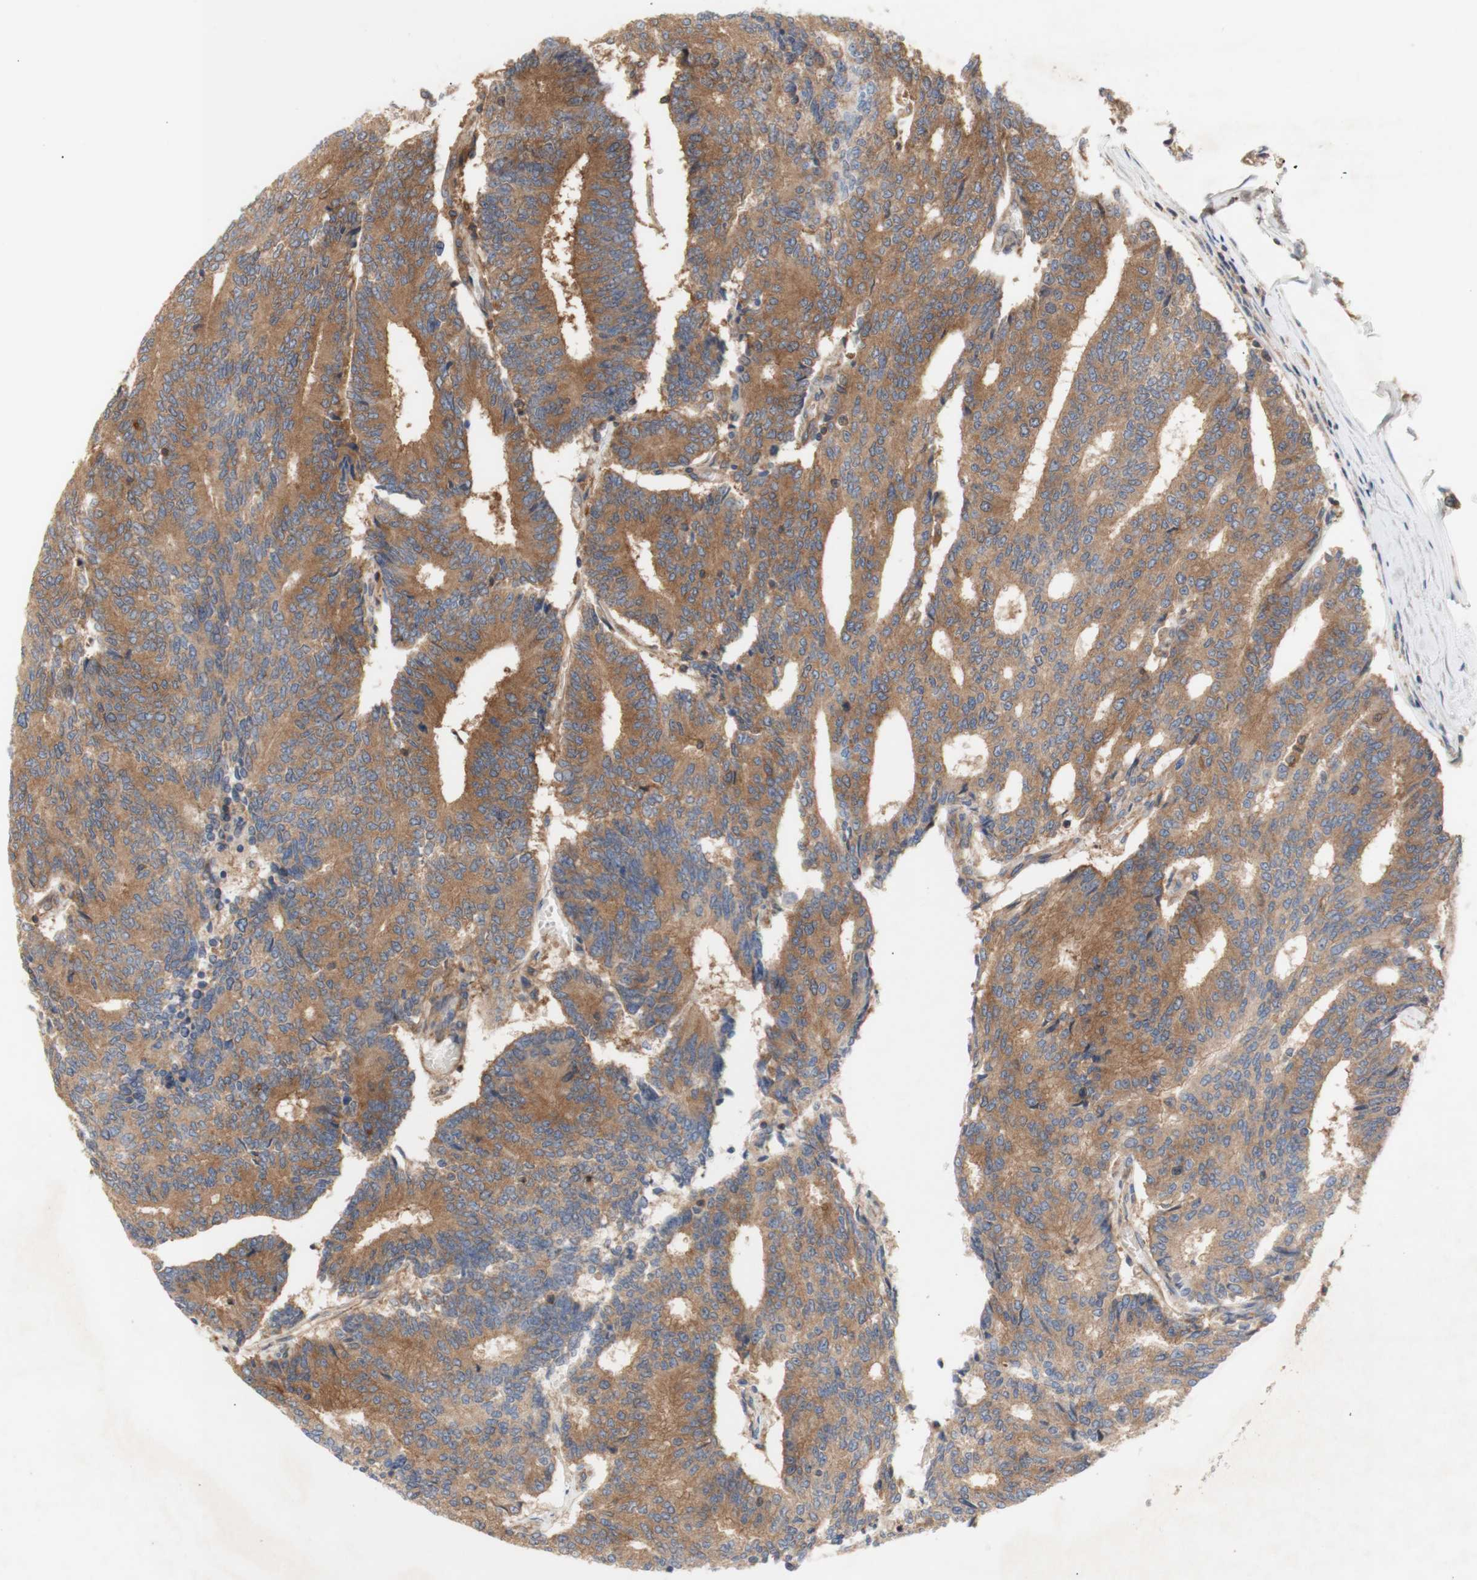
{"staining": {"intensity": "moderate", "quantity": ">75%", "location": "cytoplasmic/membranous"}, "tissue": "prostate cancer", "cell_type": "Tumor cells", "image_type": "cancer", "snomed": [{"axis": "morphology", "description": "Normal tissue, NOS"}, {"axis": "morphology", "description": "Adenocarcinoma, High grade"}, {"axis": "topography", "description": "Prostate"}, {"axis": "topography", "description": "Seminal veicle"}], "caption": "Prostate cancer (adenocarcinoma (high-grade)) stained with immunohistochemistry demonstrates moderate cytoplasmic/membranous staining in about >75% of tumor cells. (Brightfield microscopy of DAB IHC at high magnification).", "gene": "IKBKG", "patient": {"sex": "male", "age": 55}}